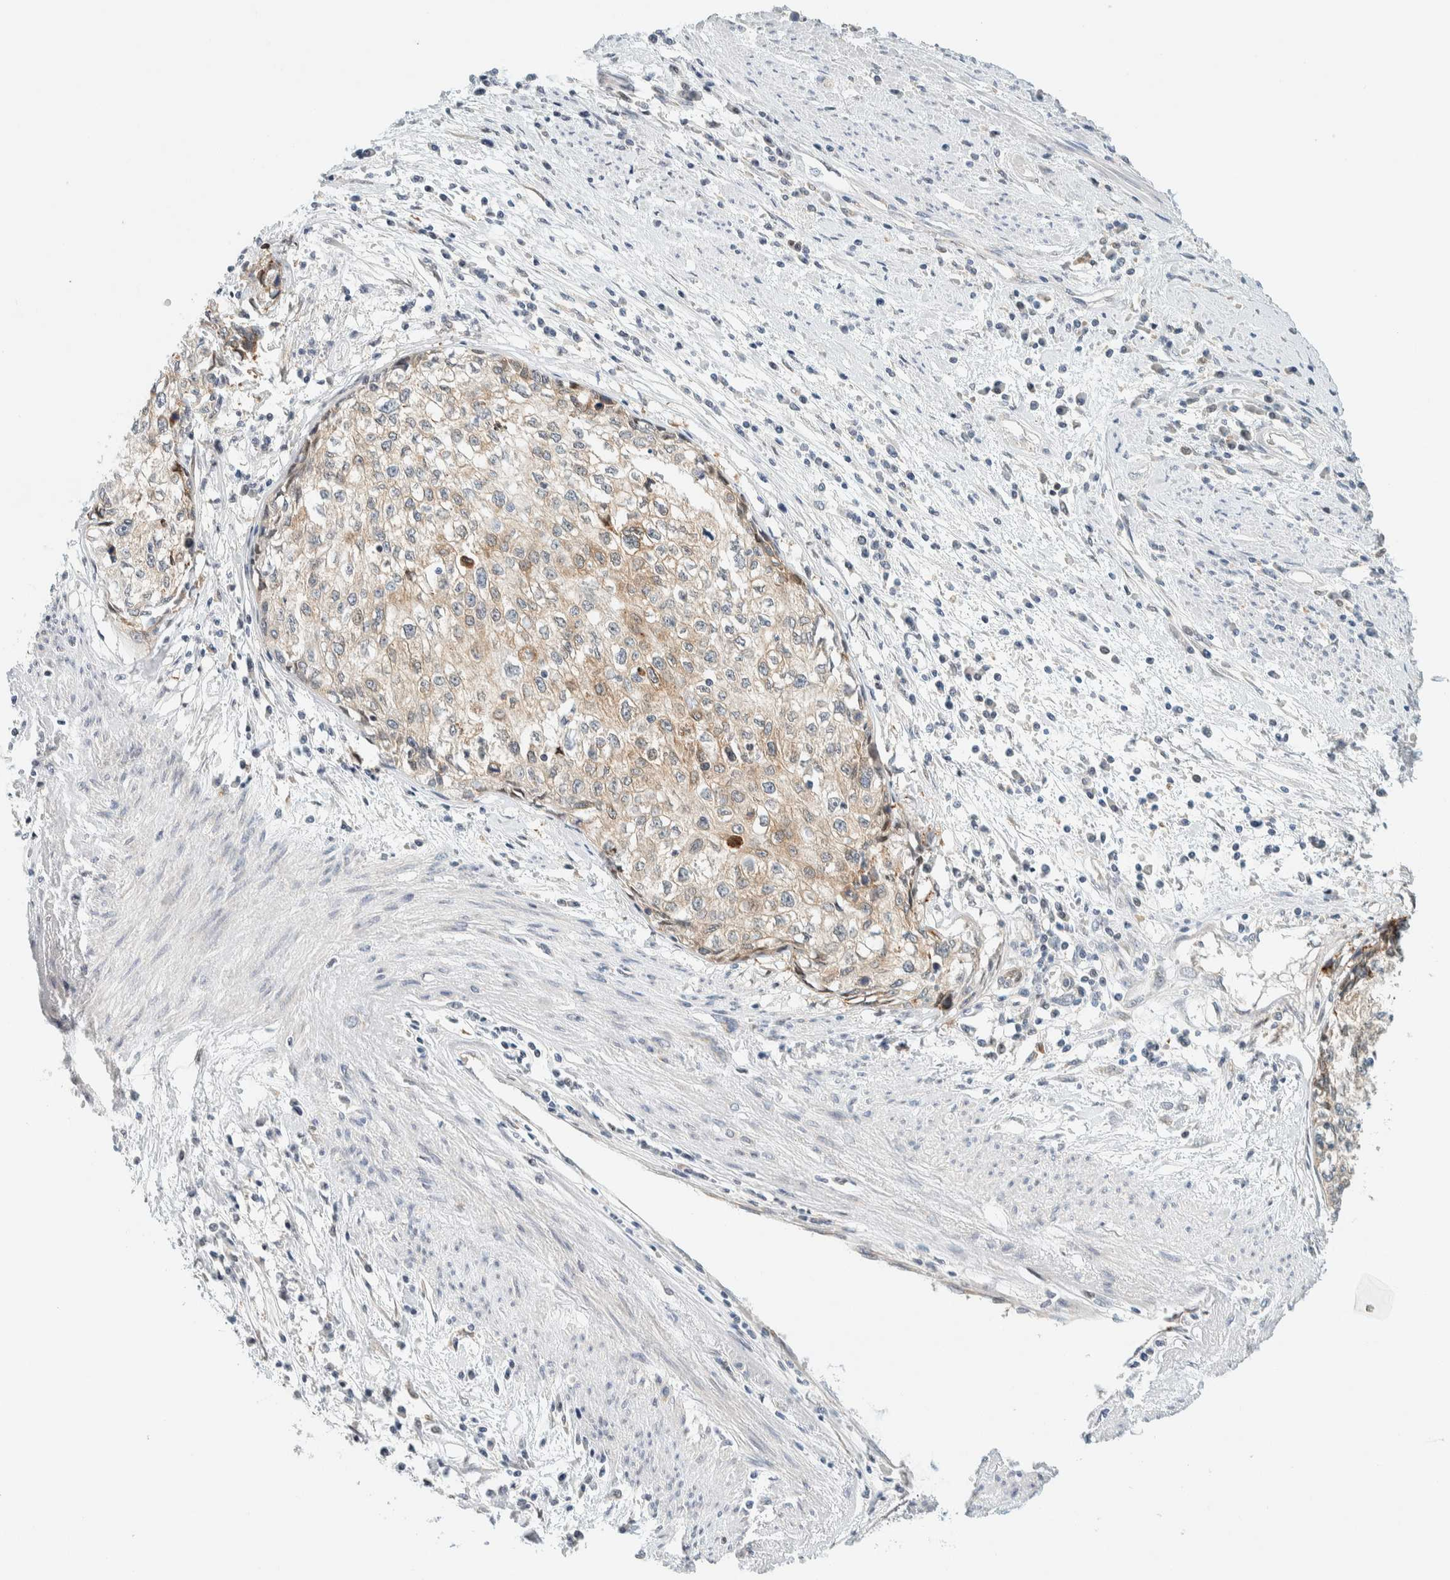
{"staining": {"intensity": "weak", "quantity": "25%-75%", "location": "cytoplasmic/membranous"}, "tissue": "cervical cancer", "cell_type": "Tumor cells", "image_type": "cancer", "snomed": [{"axis": "morphology", "description": "Squamous cell carcinoma, NOS"}, {"axis": "topography", "description": "Cervix"}], "caption": "Squamous cell carcinoma (cervical) was stained to show a protein in brown. There is low levels of weak cytoplasmic/membranous expression in about 25%-75% of tumor cells.", "gene": "SUMF2", "patient": {"sex": "female", "age": 57}}